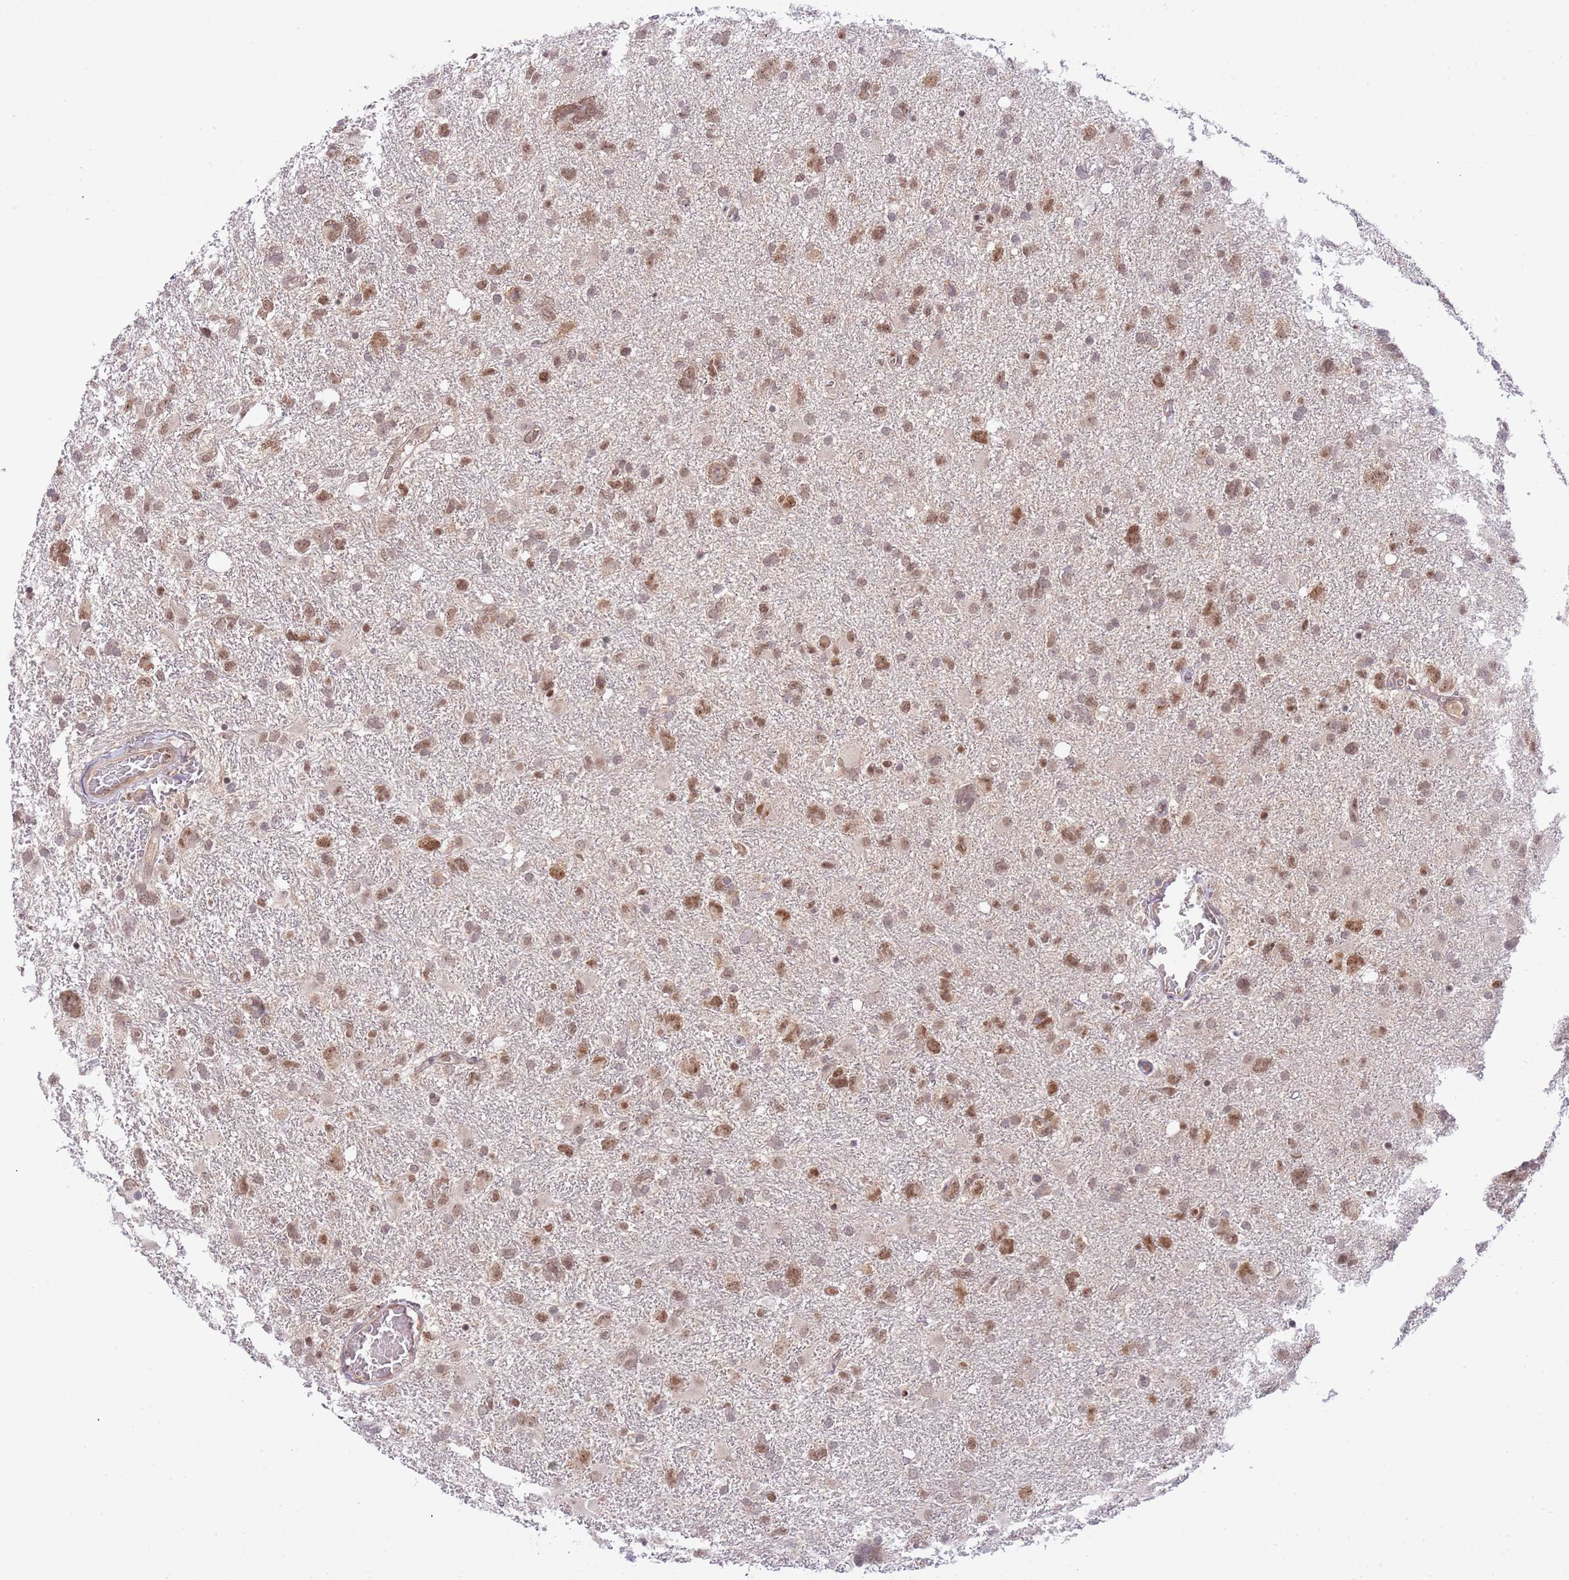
{"staining": {"intensity": "moderate", "quantity": ">75%", "location": "cytoplasmic/membranous,nuclear"}, "tissue": "glioma", "cell_type": "Tumor cells", "image_type": "cancer", "snomed": [{"axis": "morphology", "description": "Glioma, malignant, High grade"}, {"axis": "topography", "description": "Brain"}], "caption": "Glioma stained with a brown dye displays moderate cytoplasmic/membranous and nuclear positive positivity in about >75% of tumor cells.", "gene": "CHD1", "patient": {"sex": "male", "age": 61}}